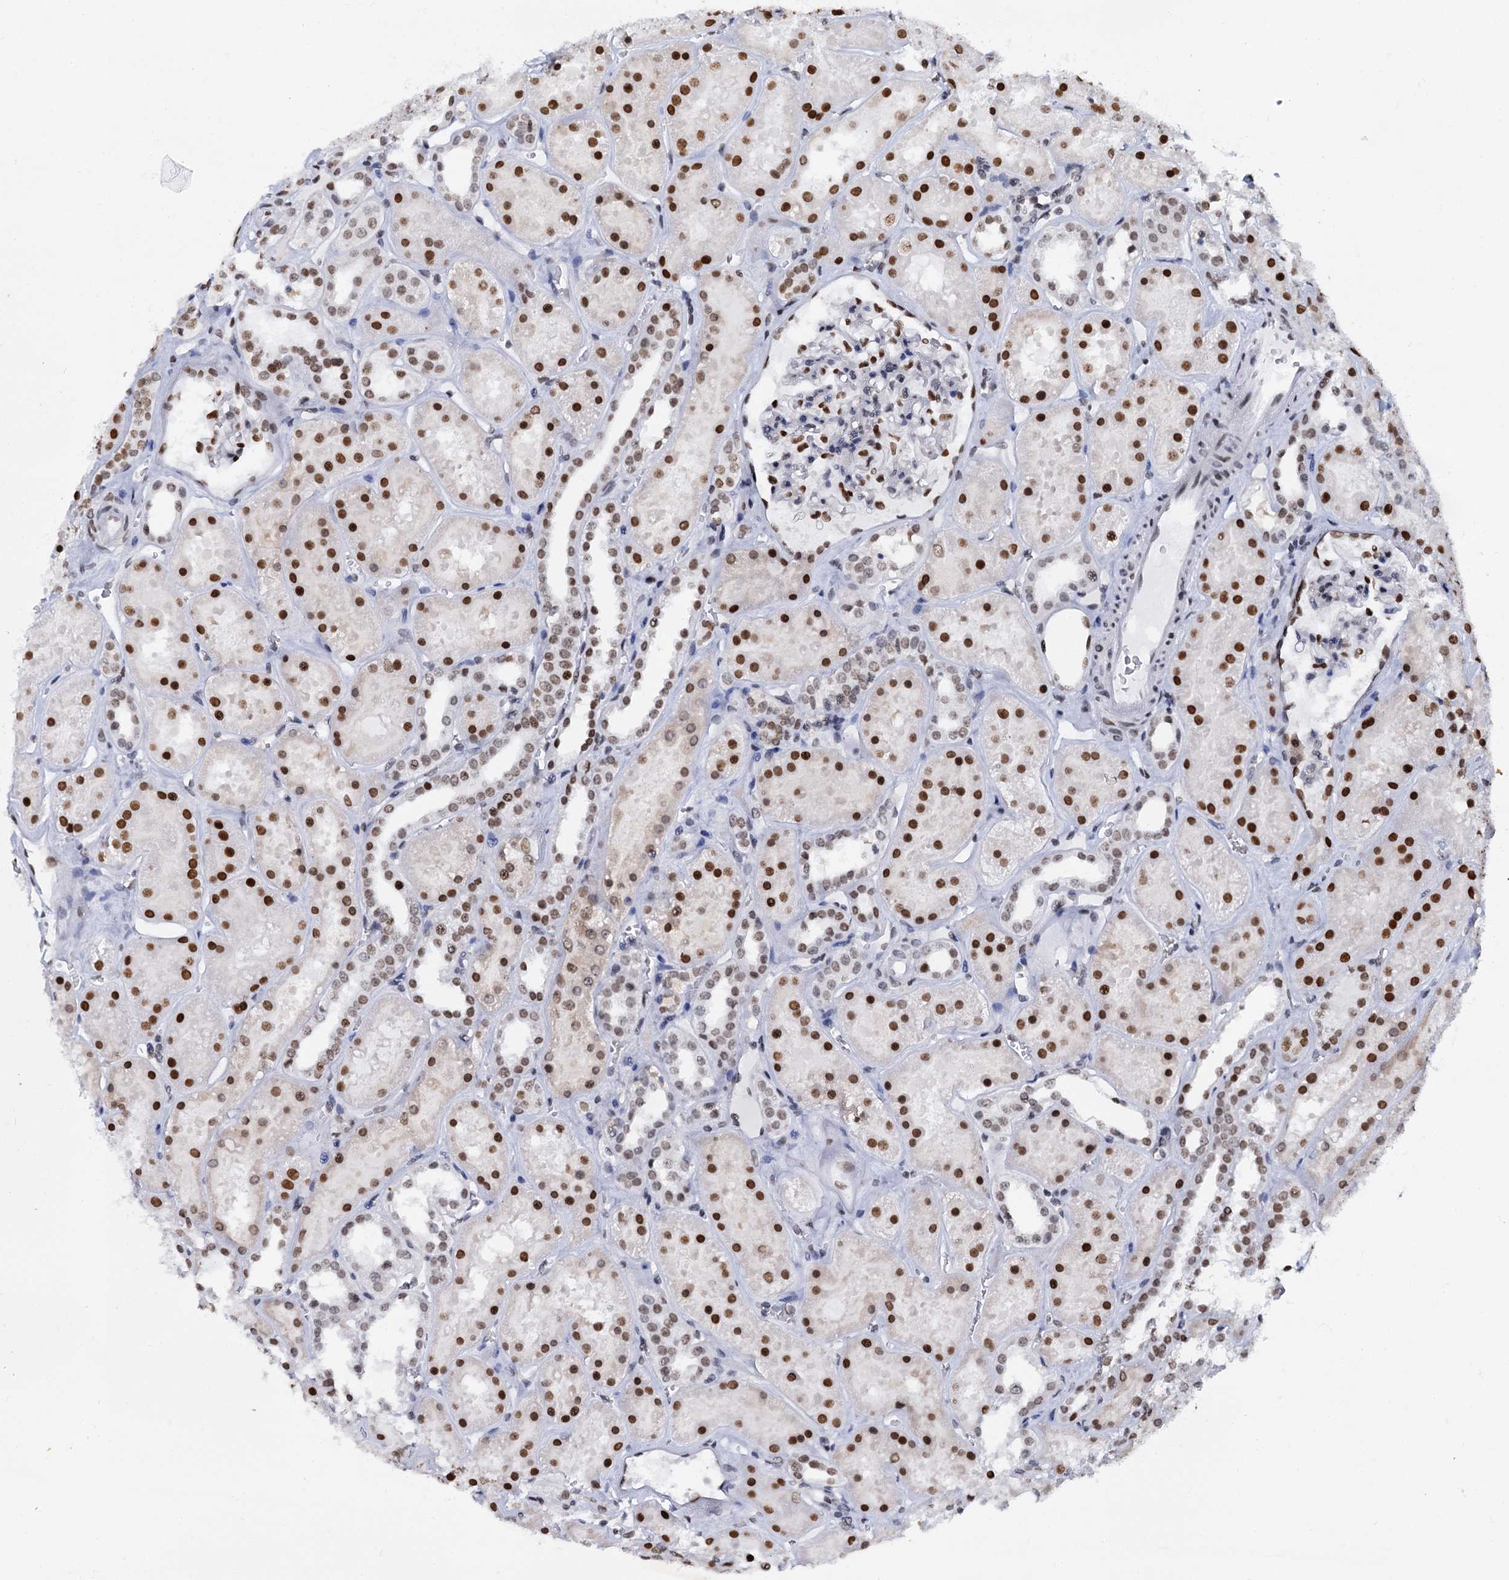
{"staining": {"intensity": "strong", "quantity": "25%-75%", "location": "nuclear"}, "tissue": "kidney", "cell_type": "Cells in glomeruli", "image_type": "normal", "snomed": [{"axis": "morphology", "description": "Normal tissue, NOS"}, {"axis": "topography", "description": "Kidney"}], "caption": "Strong nuclear staining is seen in approximately 25%-75% of cells in glomeruli in normal kidney.", "gene": "CMAS", "patient": {"sex": "female", "age": 41}}